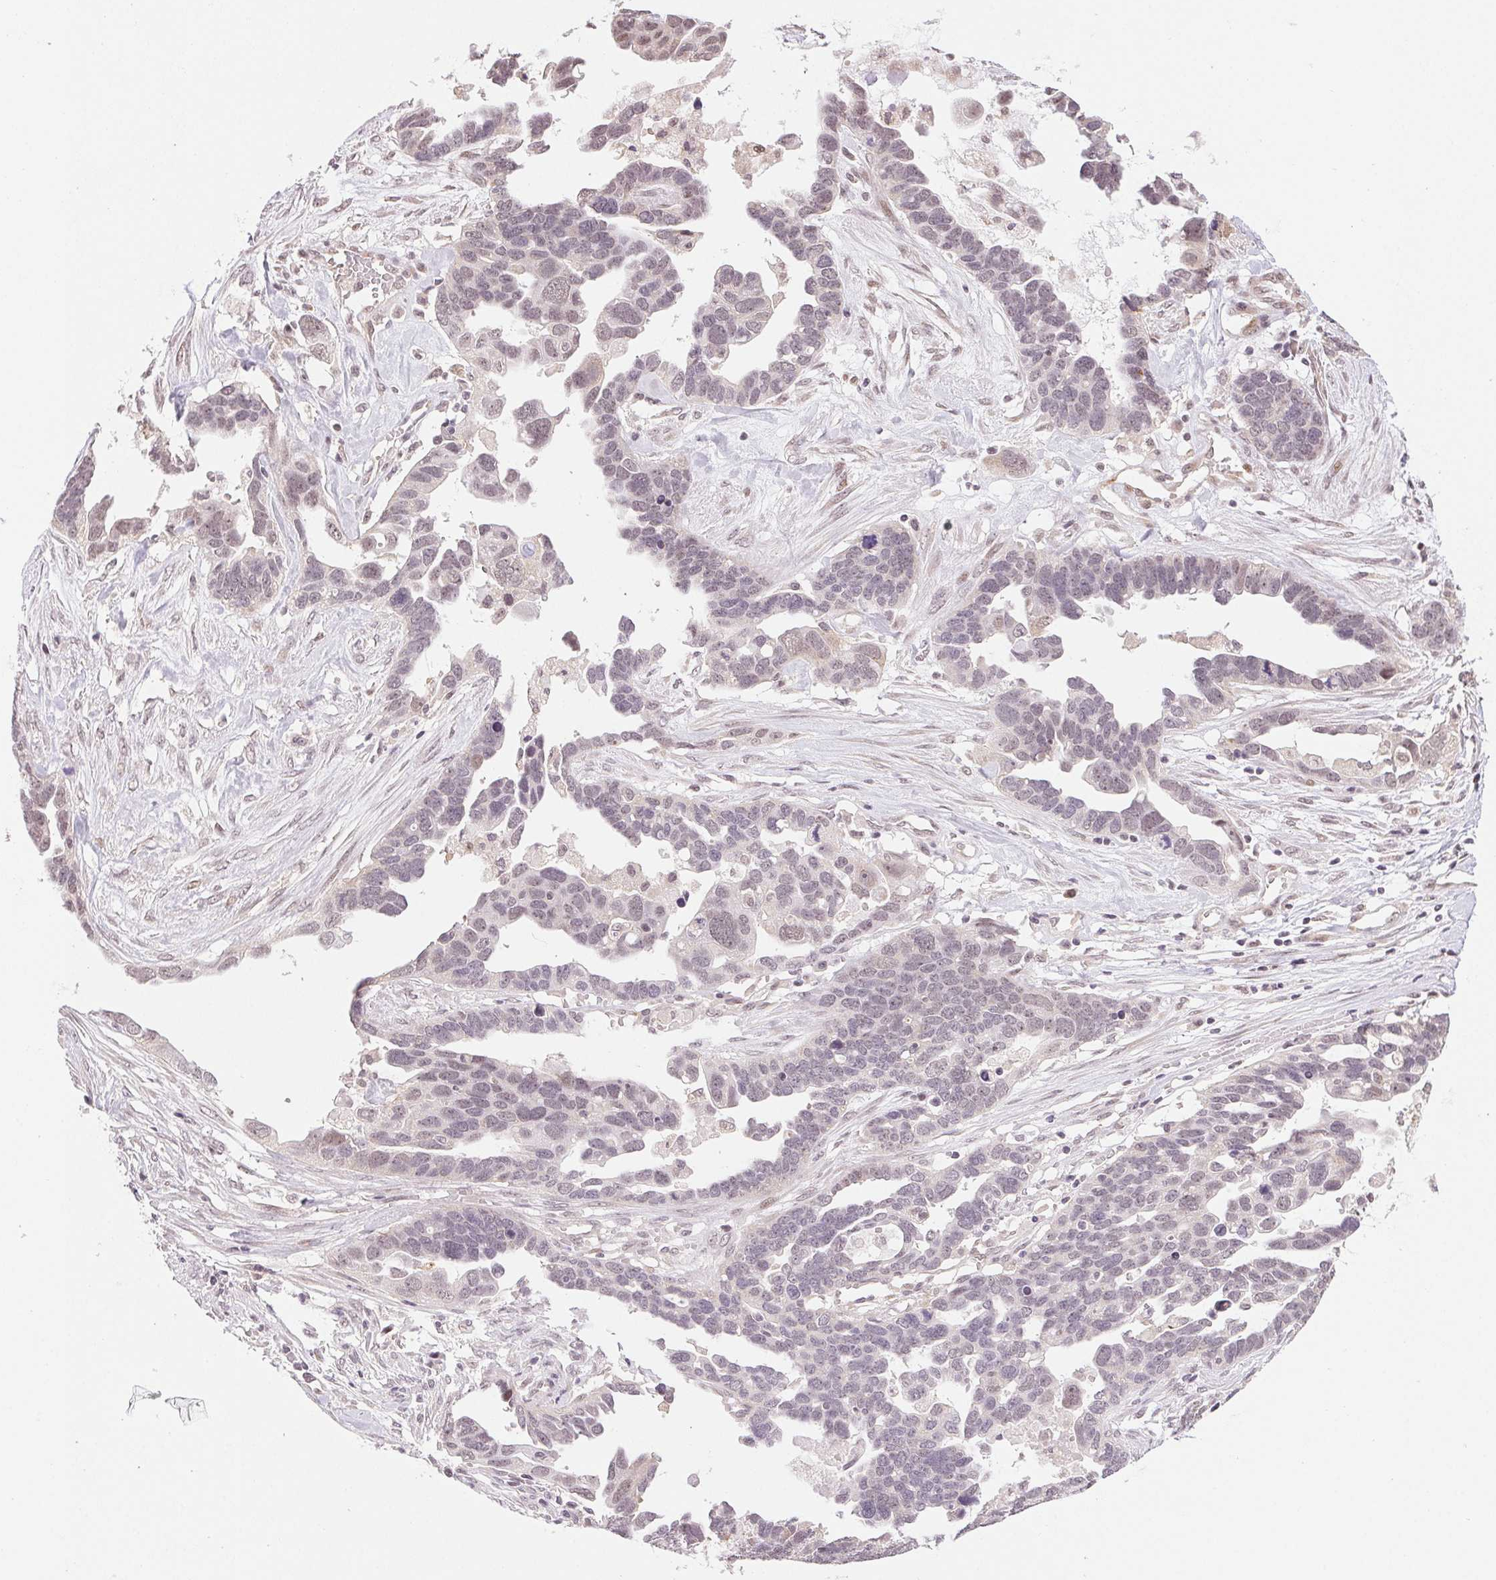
{"staining": {"intensity": "negative", "quantity": "none", "location": "none"}, "tissue": "ovarian cancer", "cell_type": "Tumor cells", "image_type": "cancer", "snomed": [{"axis": "morphology", "description": "Cystadenocarcinoma, serous, NOS"}, {"axis": "topography", "description": "Ovary"}], "caption": "IHC photomicrograph of serous cystadenocarcinoma (ovarian) stained for a protein (brown), which shows no staining in tumor cells.", "gene": "GRHL3", "patient": {"sex": "female", "age": 54}}